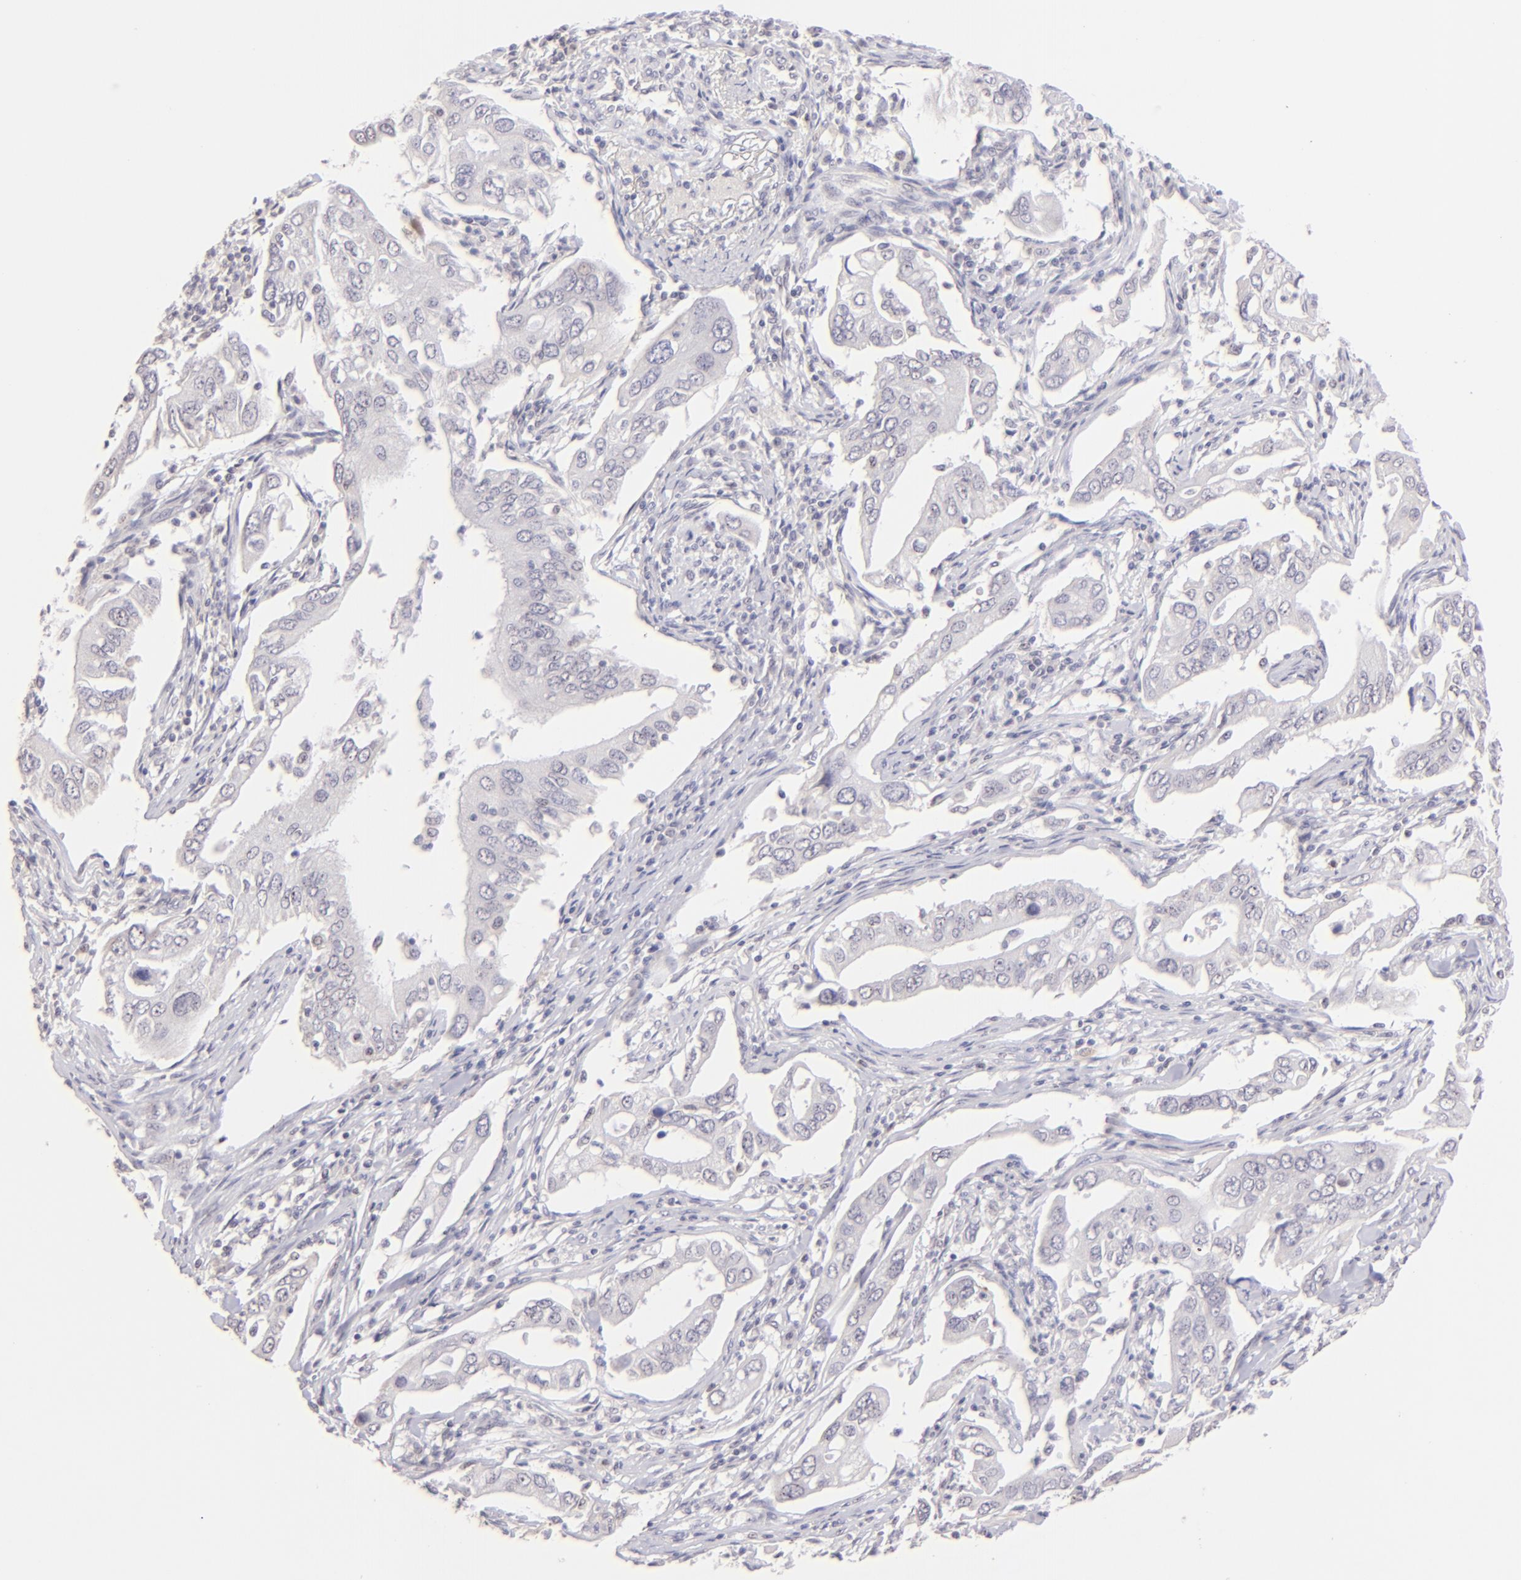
{"staining": {"intensity": "negative", "quantity": "none", "location": "none"}, "tissue": "lung cancer", "cell_type": "Tumor cells", "image_type": "cancer", "snomed": [{"axis": "morphology", "description": "Adenocarcinoma, NOS"}, {"axis": "topography", "description": "Lung"}], "caption": "DAB (3,3'-diaminobenzidine) immunohistochemical staining of human adenocarcinoma (lung) exhibits no significant positivity in tumor cells. (Stains: DAB immunohistochemistry (IHC) with hematoxylin counter stain, Microscopy: brightfield microscopy at high magnification).", "gene": "MAGEA1", "patient": {"sex": "male", "age": 48}}